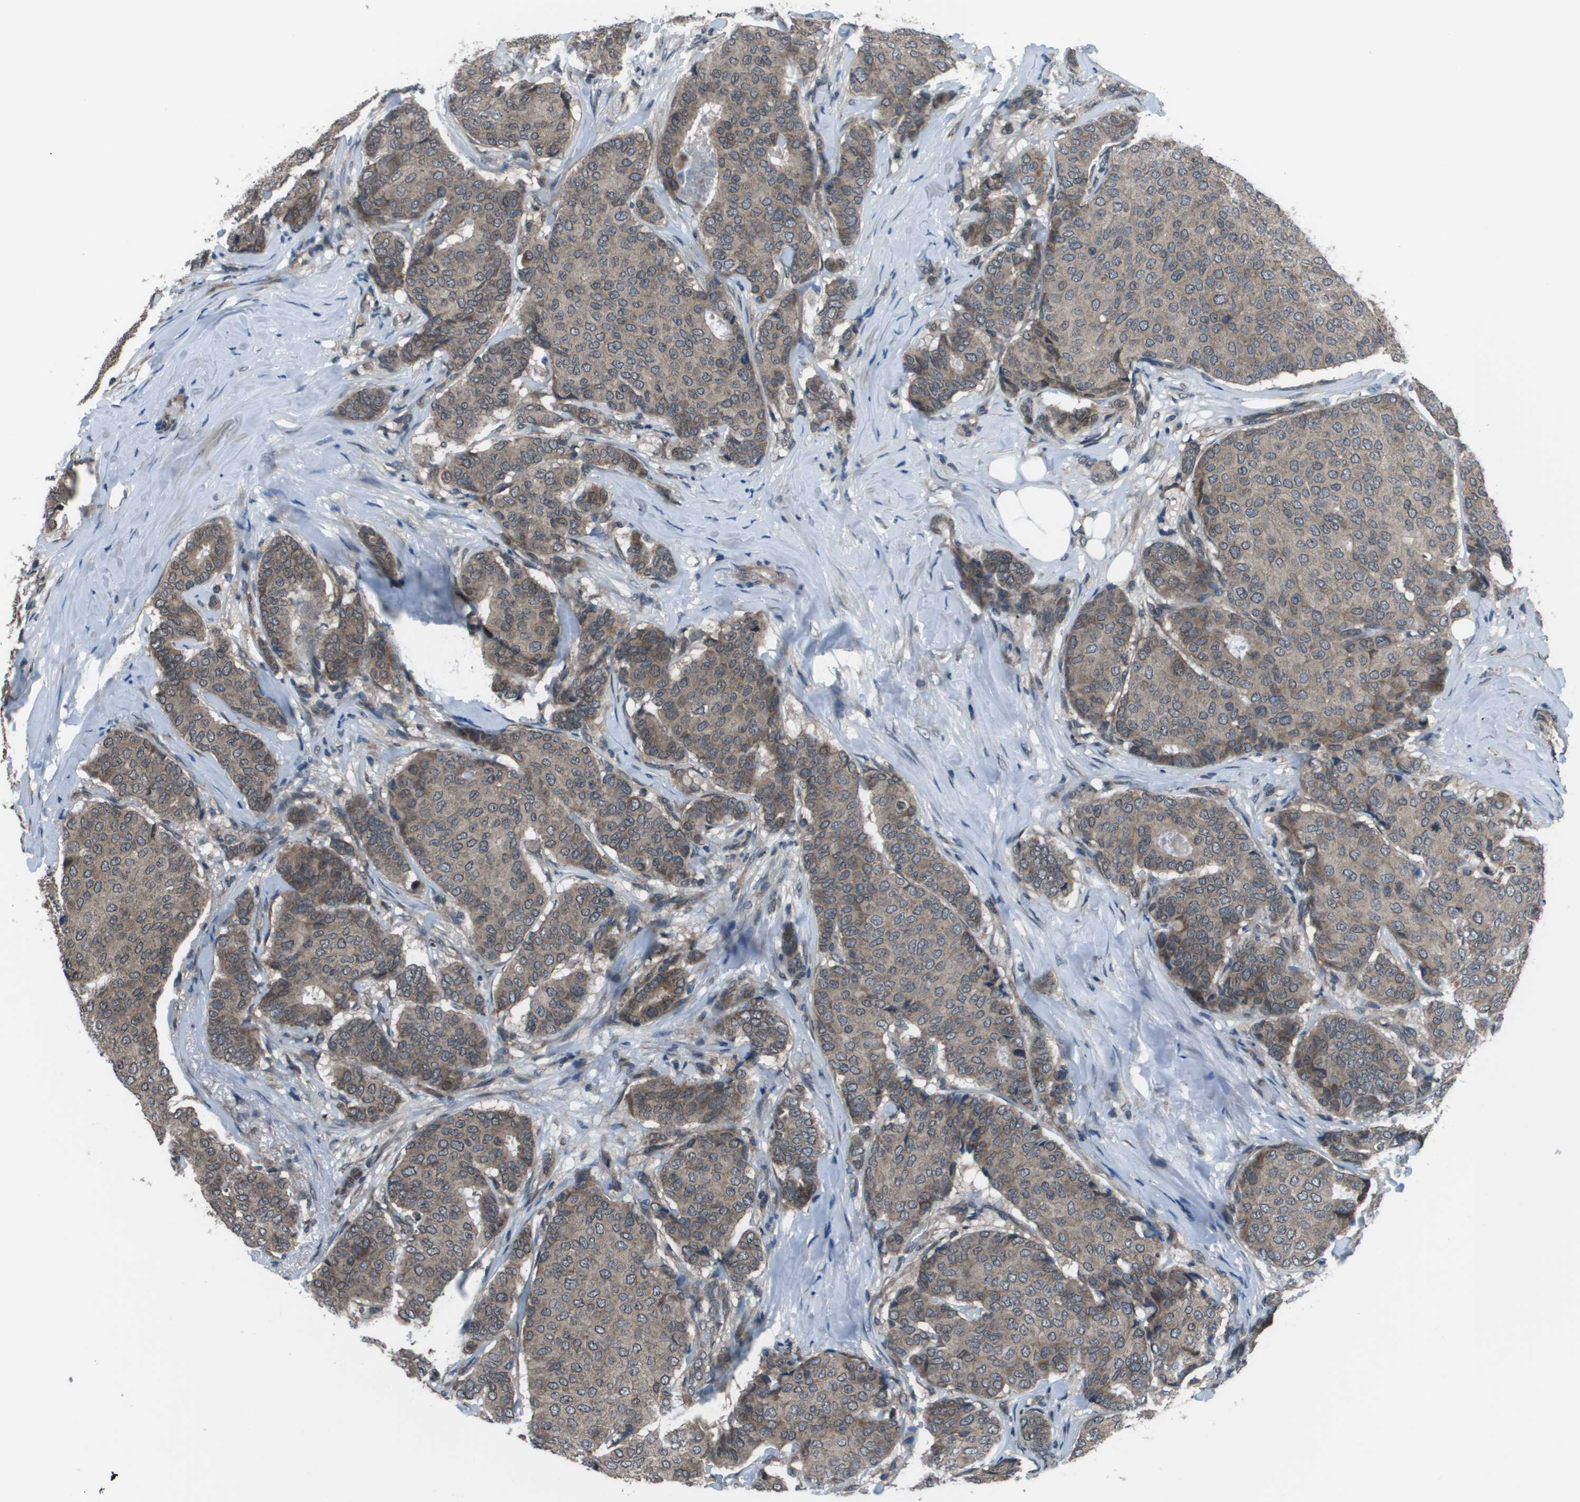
{"staining": {"intensity": "moderate", "quantity": ">75%", "location": "cytoplasmic/membranous"}, "tissue": "breast cancer", "cell_type": "Tumor cells", "image_type": "cancer", "snomed": [{"axis": "morphology", "description": "Duct carcinoma"}, {"axis": "topography", "description": "Breast"}], "caption": "Immunohistochemical staining of human breast infiltrating ductal carcinoma exhibits medium levels of moderate cytoplasmic/membranous protein expression in approximately >75% of tumor cells.", "gene": "PPFIA1", "patient": {"sex": "female", "age": 75}}